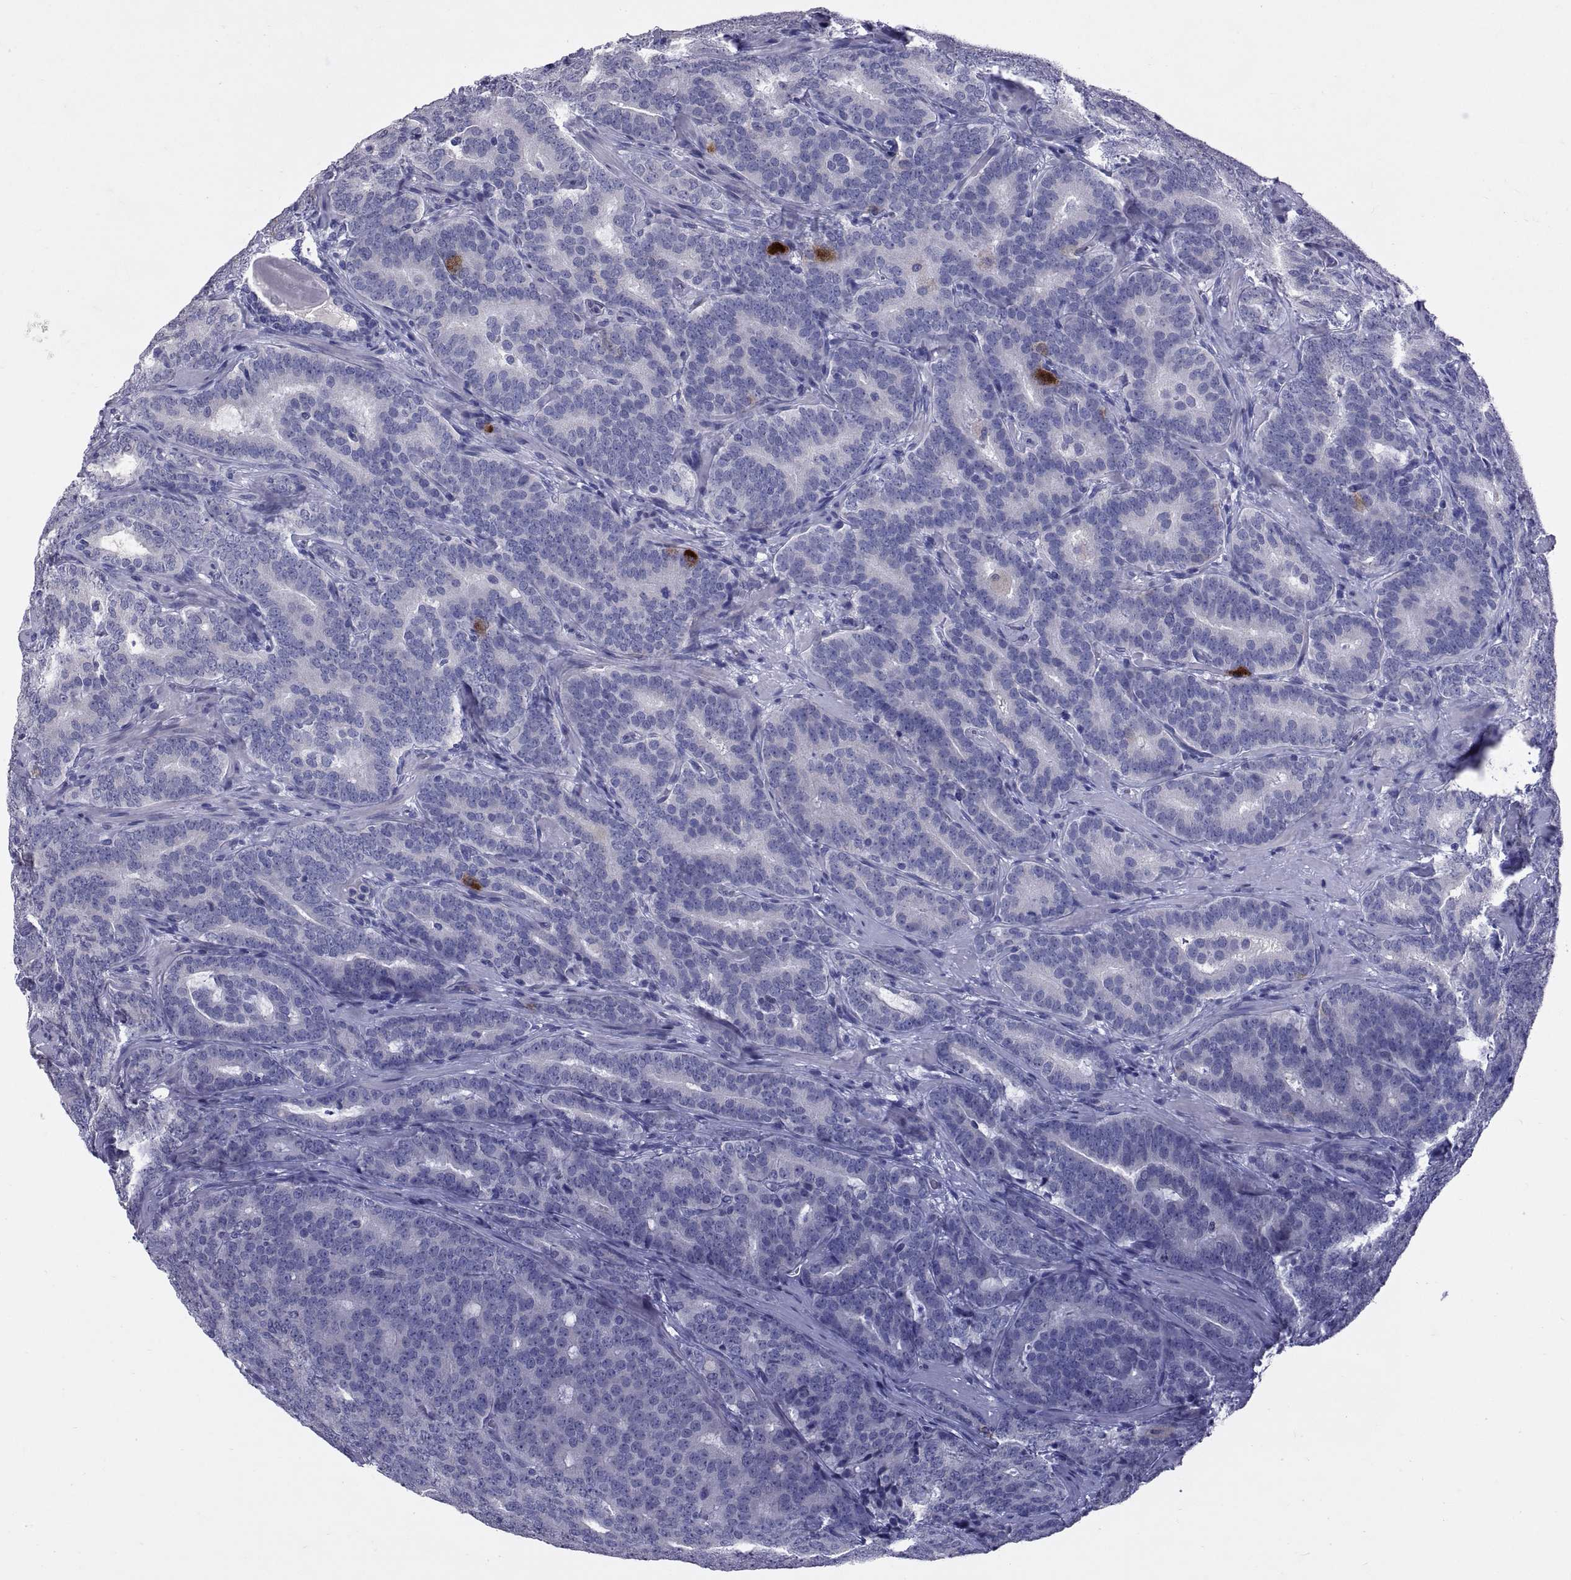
{"staining": {"intensity": "negative", "quantity": "none", "location": "none"}, "tissue": "prostate cancer", "cell_type": "Tumor cells", "image_type": "cancer", "snomed": [{"axis": "morphology", "description": "Adenocarcinoma, NOS"}, {"axis": "topography", "description": "Prostate"}], "caption": "This photomicrograph is of prostate adenocarcinoma stained with IHC to label a protein in brown with the nuclei are counter-stained blue. There is no staining in tumor cells. (DAB (3,3'-diaminobenzidine) immunohistochemistry (IHC) visualized using brightfield microscopy, high magnification).", "gene": "PTN", "patient": {"sex": "male", "age": 71}}